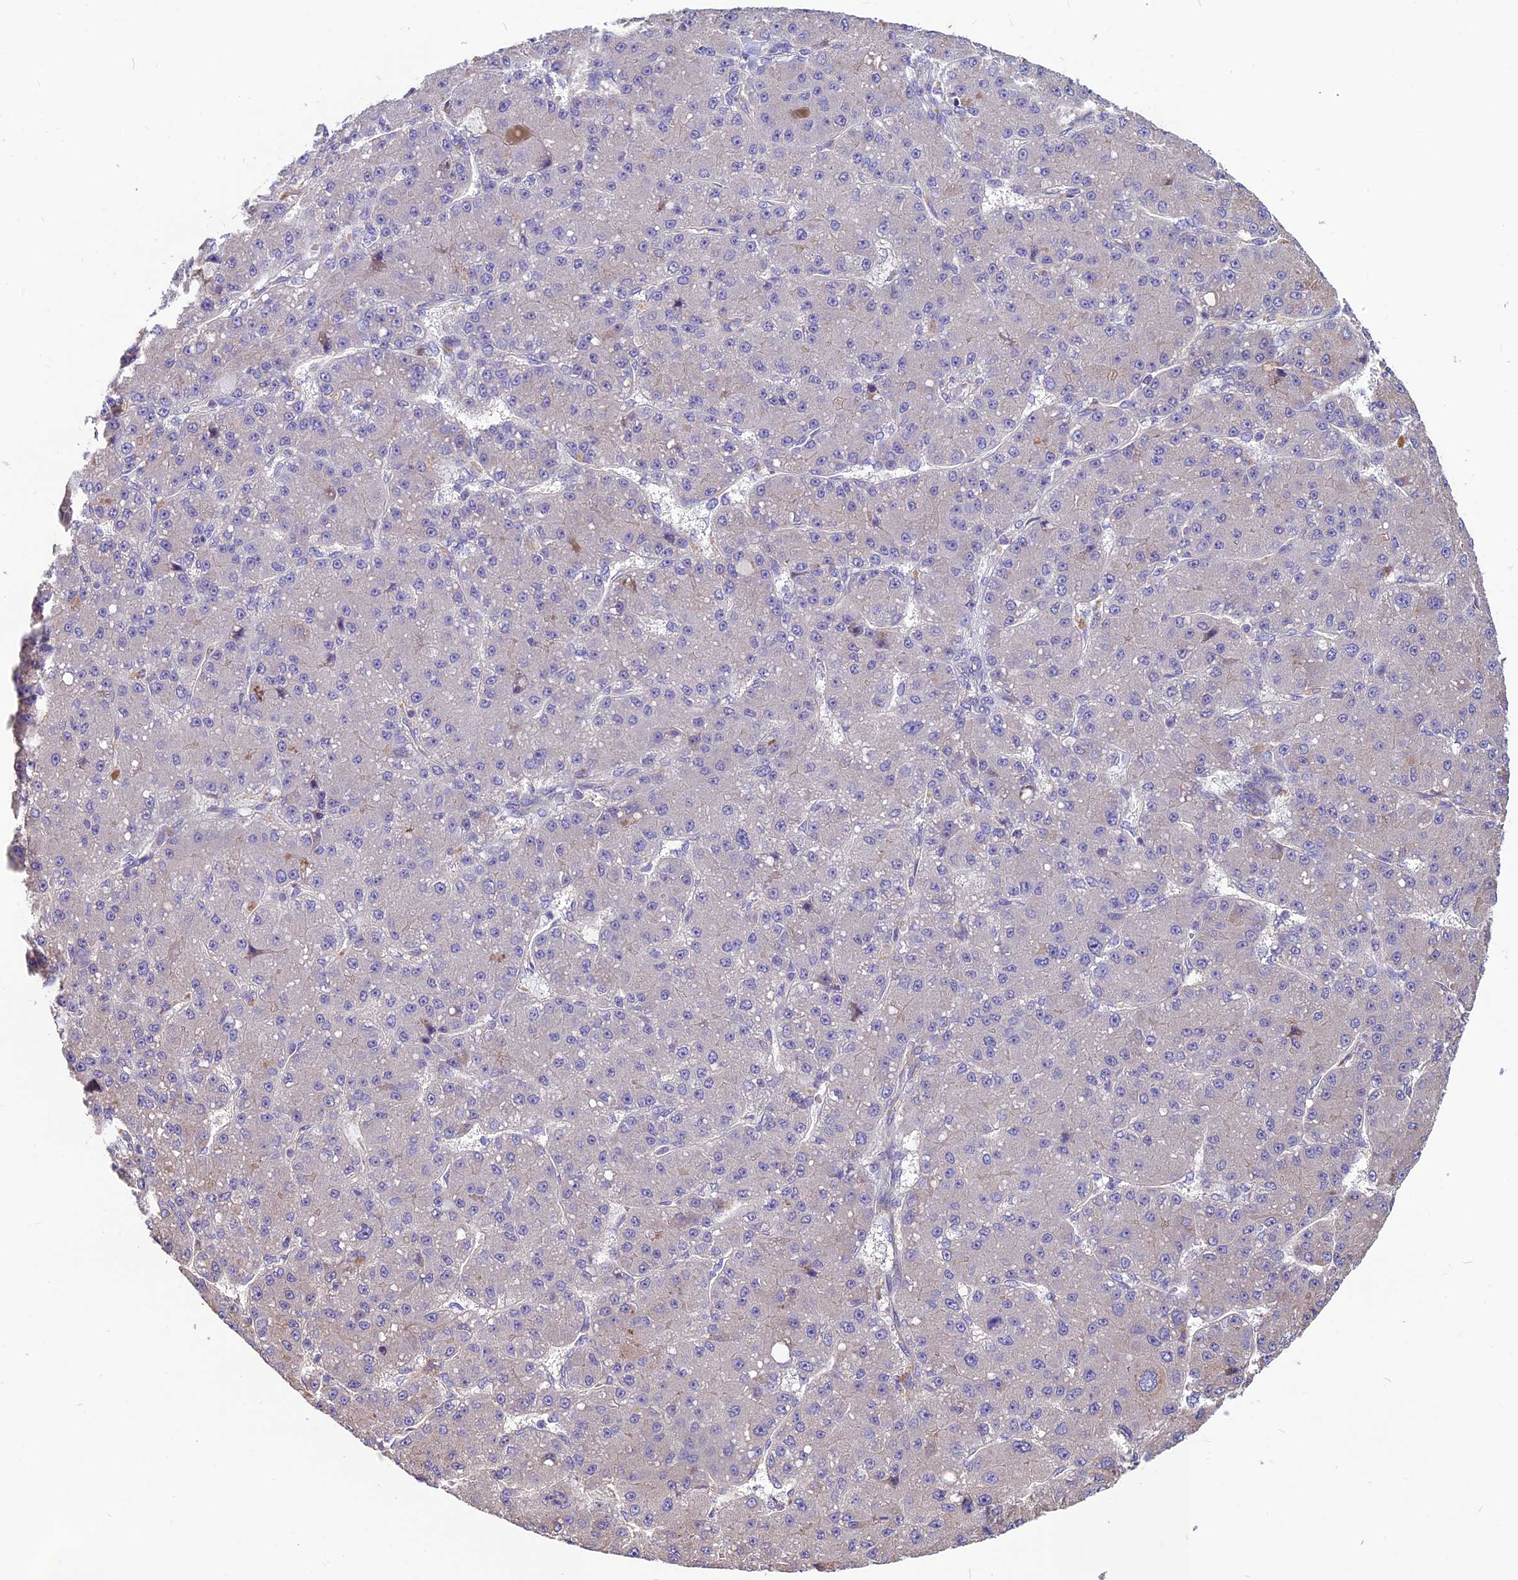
{"staining": {"intensity": "negative", "quantity": "none", "location": "none"}, "tissue": "liver cancer", "cell_type": "Tumor cells", "image_type": "cancer", "snomed": [{"axis": "morphology", "description": "Carcinoma, Hepatocellular, NOS"}, {"axis": "topography", "description": "Liver"}], "caption": "An immunohistochemistry (IHC) micrograph of liver cancer (hepatocellular carcinoma) is shown. There is no staining in tumor cells of liver cancer (hepatocellular carcinoma). The staining is performed using DAB brown chromogen with nuclei counter-stained in using hematoxylin.", "gene": "ANO3", "patient": {"sex": "male", "age": 67}}